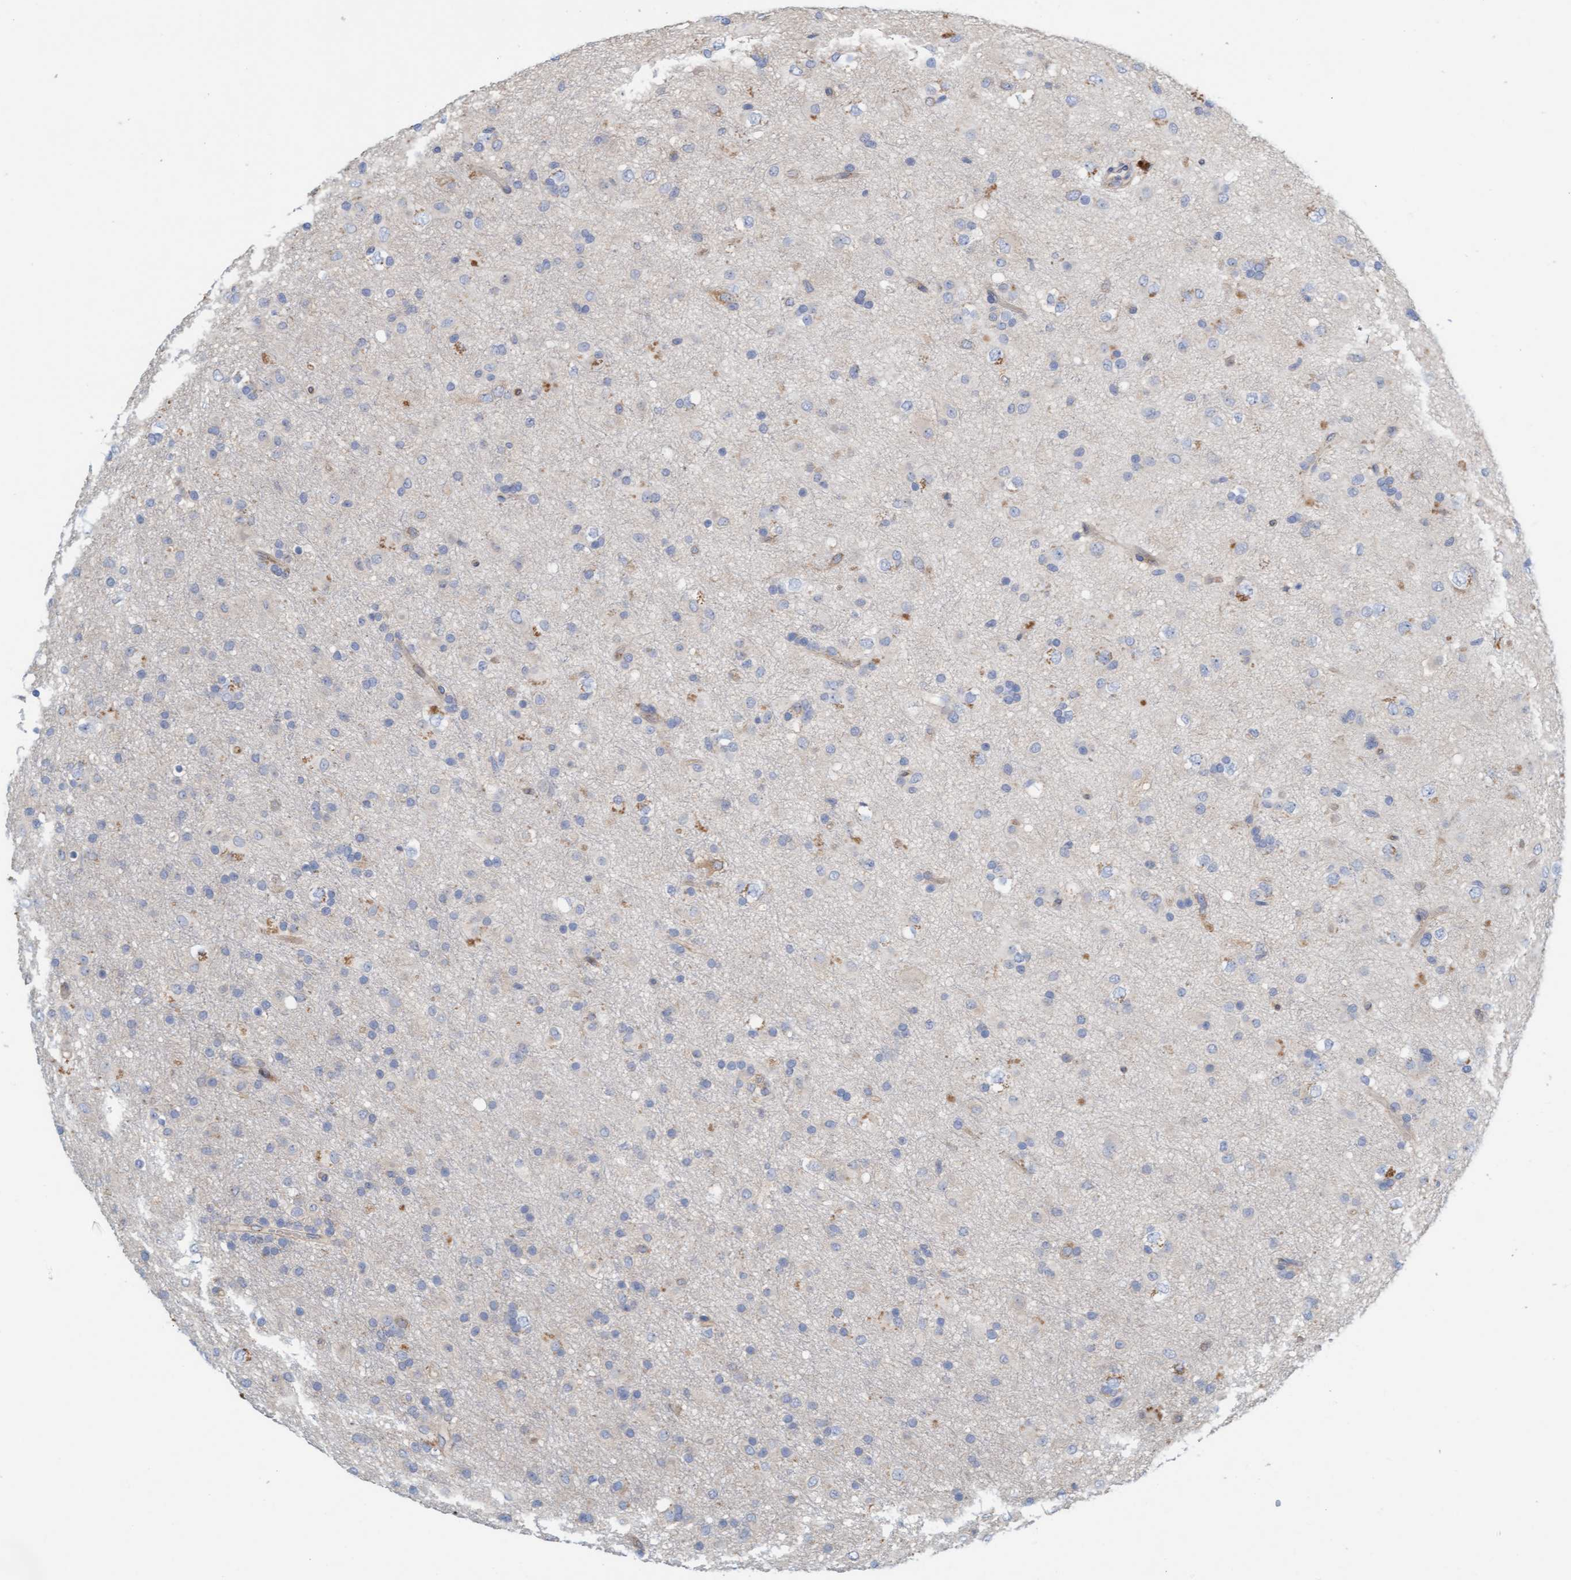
{"staining": {"intensity": "negative", "quantity": "none", "location": "none"}, "tissue": "glioma", "cell_type": "Tumor cells", "image_type": "cancer", "snomed": [{"axis": "morphology", "description": "Glioma, malignant, Low grade"}, {"axis": "topography", "description": "Brain"}], "caption": "An IHC image of glioma is shown. There is no staining in tumor cells of glioma.", "gene": "PRKD2", "patient": {"sex": "male", "age": 65}}